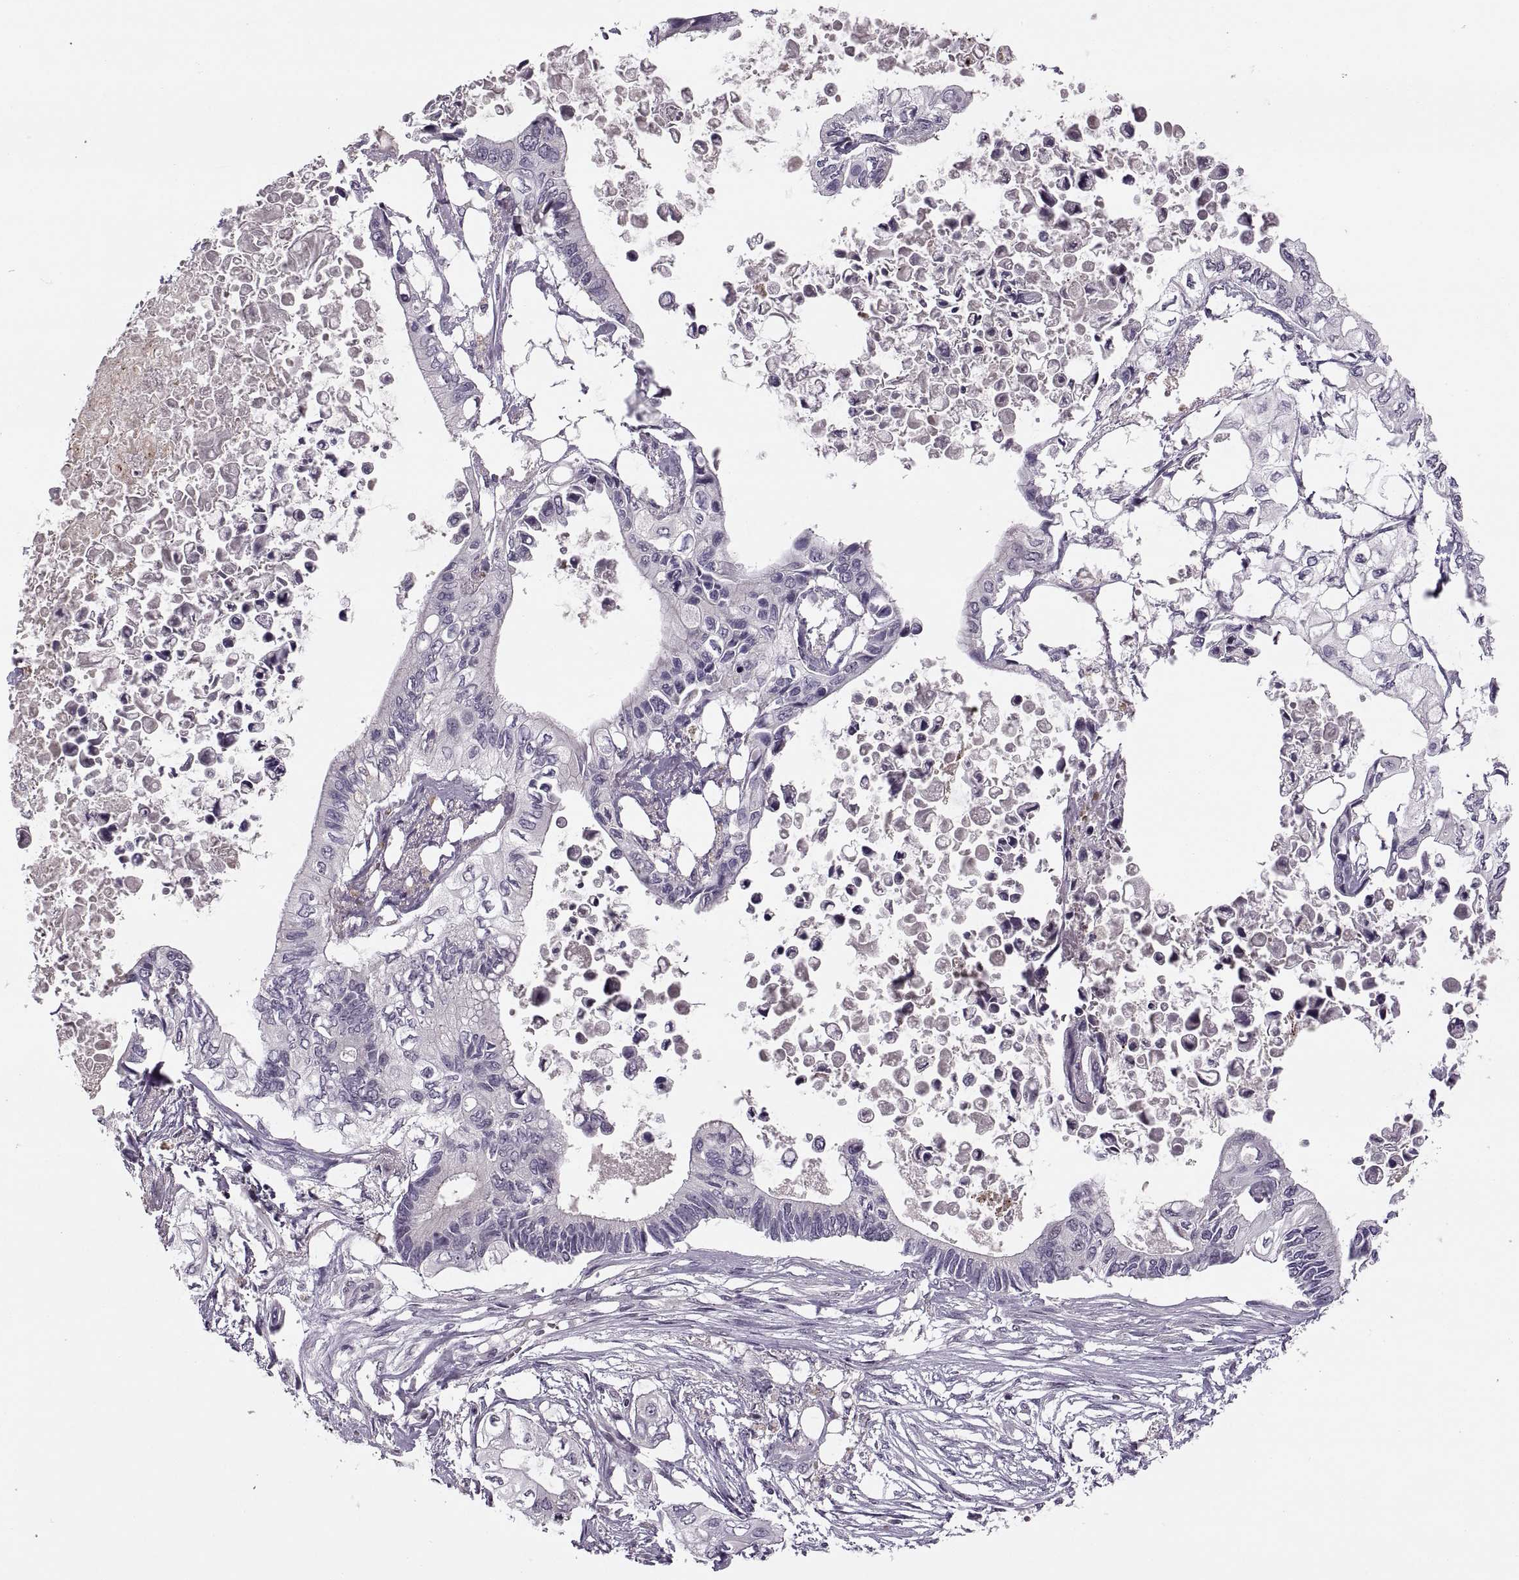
{"staining": {"intensity": "negative", "quantity": "none", "location": "none"}, "tissue": "pancreatic cancer", "cell_type": "Tumor cells", "image_type": "cancer", "snomed": [{"axis": "morphology", "description": "Adenocarcinoma, NOS"}, {"axis": "topography", "description": "Pancreas"}], "caption": "Immunohistochemistry of human pancreatic adenocarcinoma reveals no expression in tumor cells. Brightfield microscopy of immunohistochemistry stained with DAB (brown) and hematoxylin (blue), captured at high magnification.", "gene": "CACNA1F", "patient": {"sex": "female", "age": 63}}